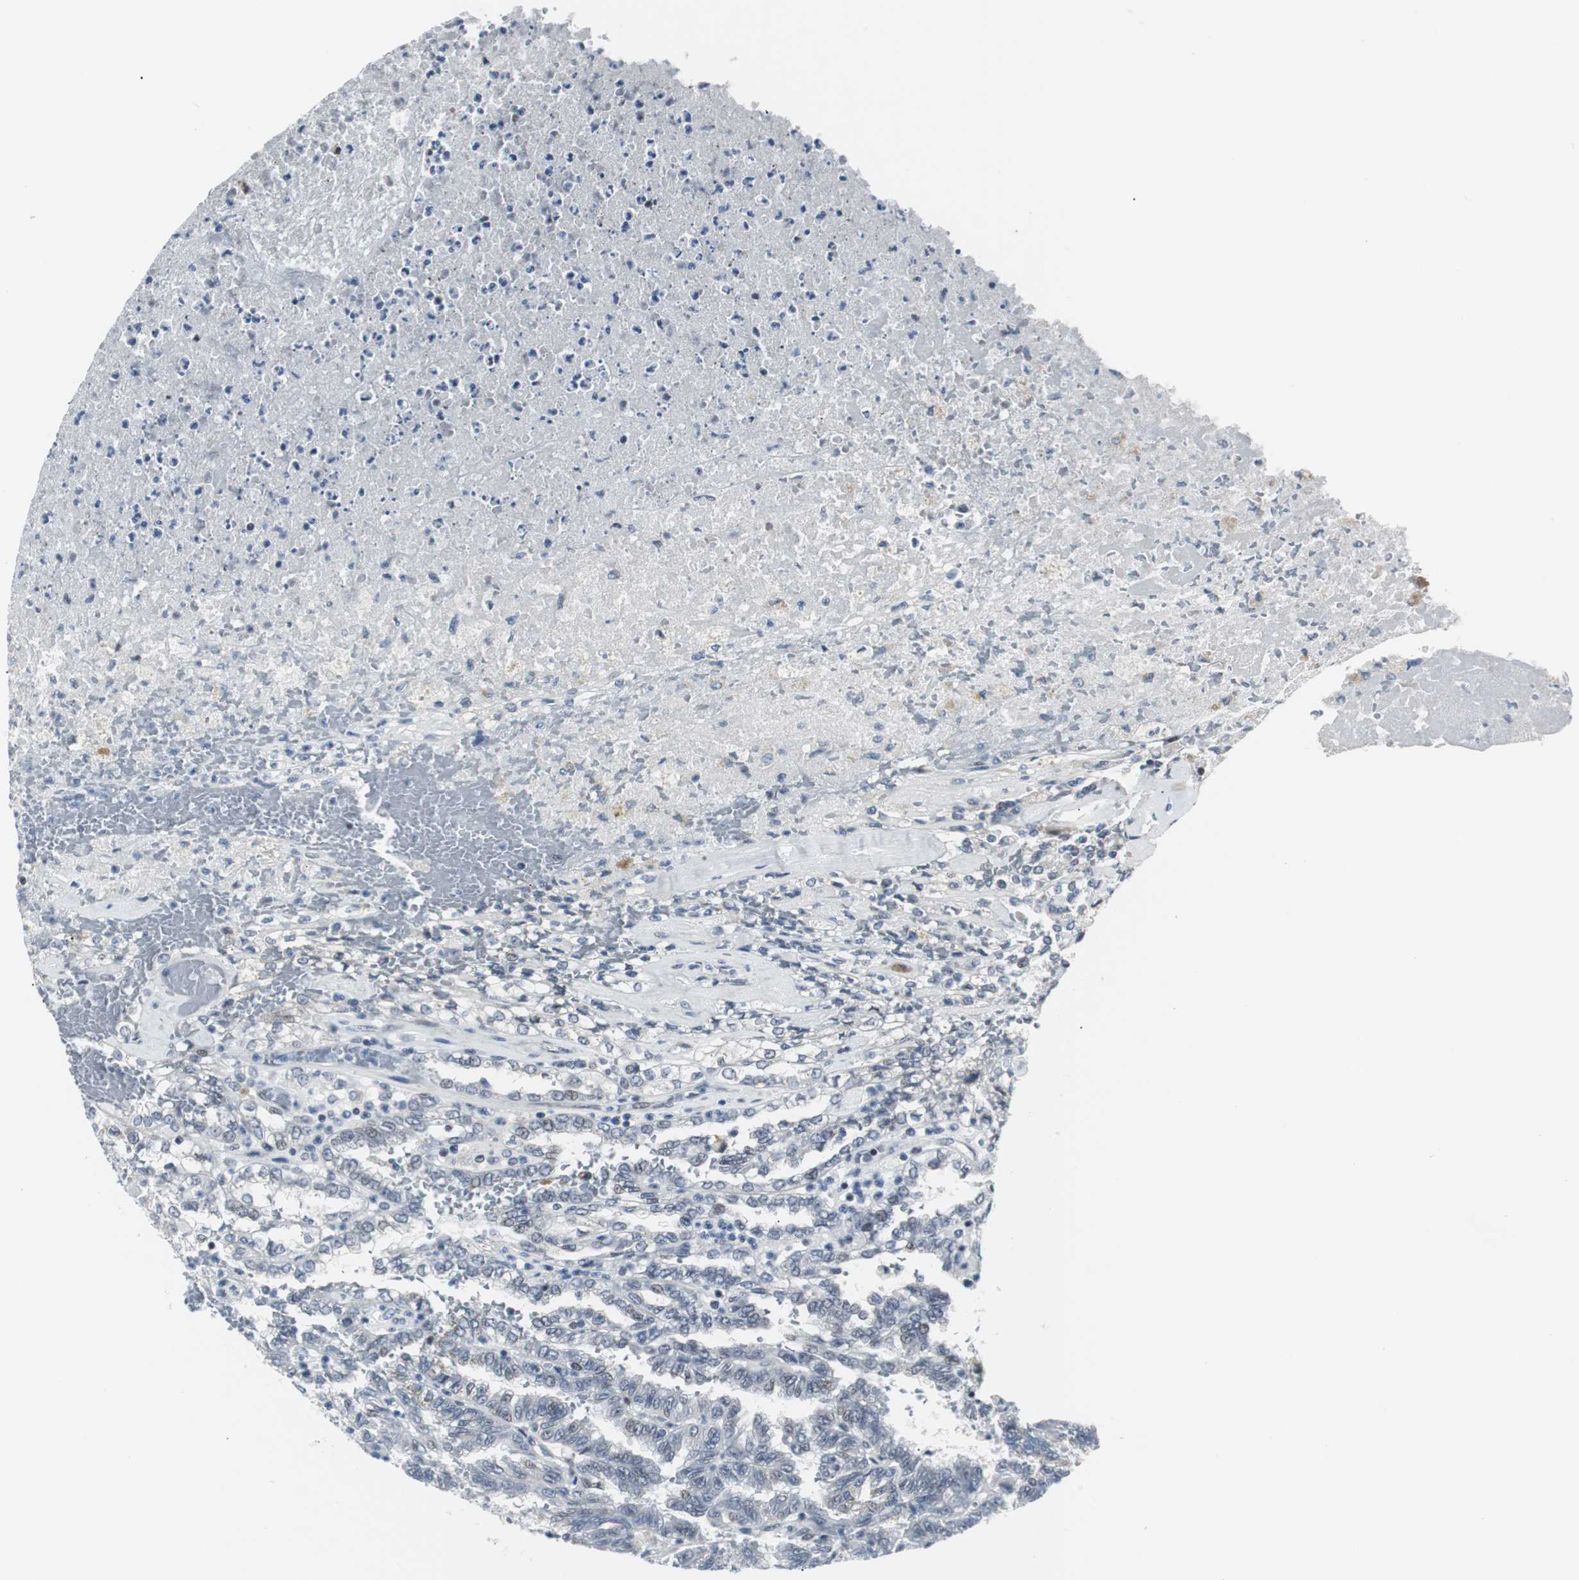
{"staining": {"intensity": "negative", "quantity": "none", "location": "none"}, "tissue": "renal cancer", "cell_type": "Tumor cells", "image_type": "cancer", "snomed": [{"axis": "morphology", "description": "Inflammation, NOS"}, {"axis": "morphology", "description": "Adenocarcinoma, NOS"}, {"axis": "topography", "description": "Kidney"}], "caption": "DAB (3,3'-diaminobenzidine) immunohistochemical staining of human renal cancer demonstrates no significant positivity in tumor cells. The staining was performed using DAB (3,3'-diaminobenzidine) to visualize the protein expression in brown, while the nuclei were stained in blue with hematoxylin (Magnification: 20x).", "gene": "MTA1", "patient": {"sex": "male", "age": 68}}